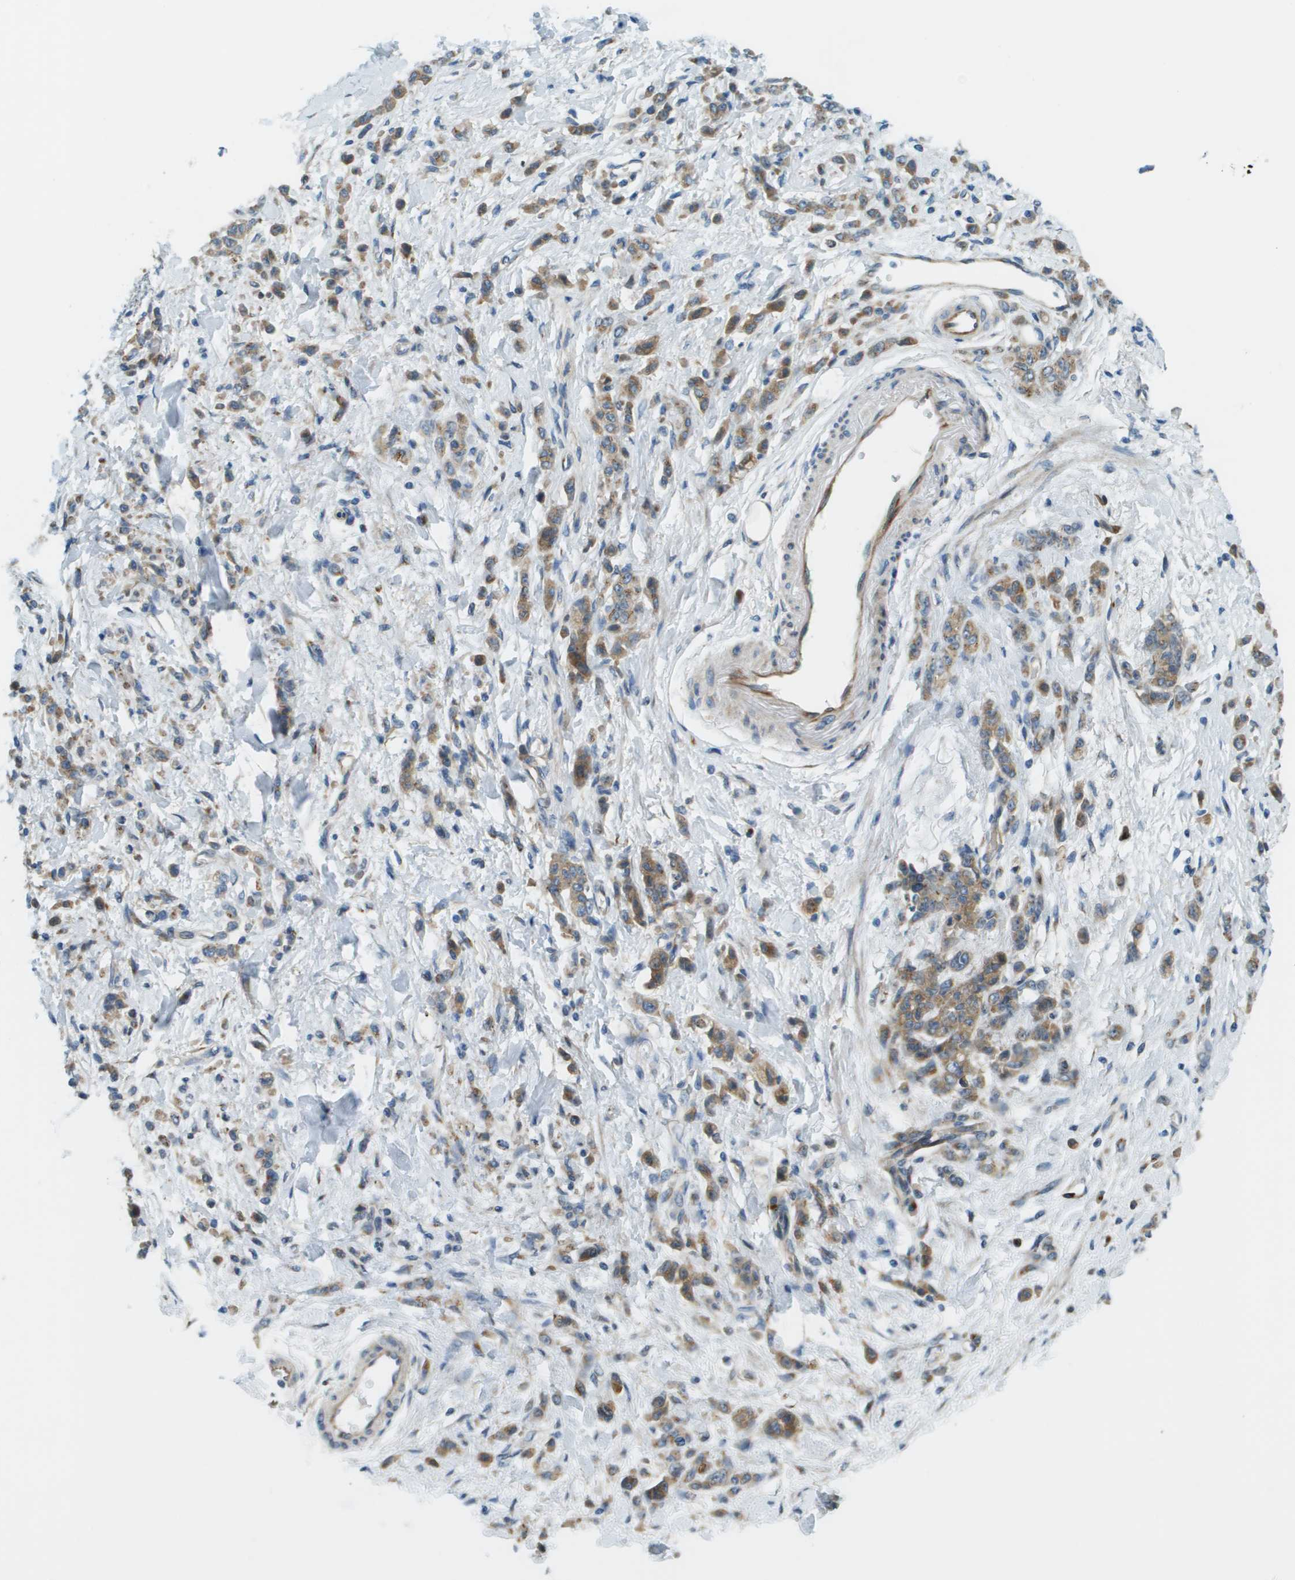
{"staining": {"intensity": "moderate", "quantity": ">75%", "location": "cytoplasmic/membranous"}, "tissue": "stomach cancer", "cell_type": "Tumor cells", "image_type": "cancer", "snomed": [{"axis": "morphology", "description": "Normal tissue, NOS"}, {"axis": "morphology", "description": "Adenocarcinoma, NOS"}, {"axis": "topography", "description": "Stomach"}], "caption": "Stomach adenocarcinoma stained with immunohistochemistry (IHC) demonstrates moderate cytoplasmic/membranous positivity in about >75% of tumor cells. (DAB IHC with brightfield microscopy, high magnification).", "gene": "ACBD3", "patient": {"sex": "male", "age": 82}}